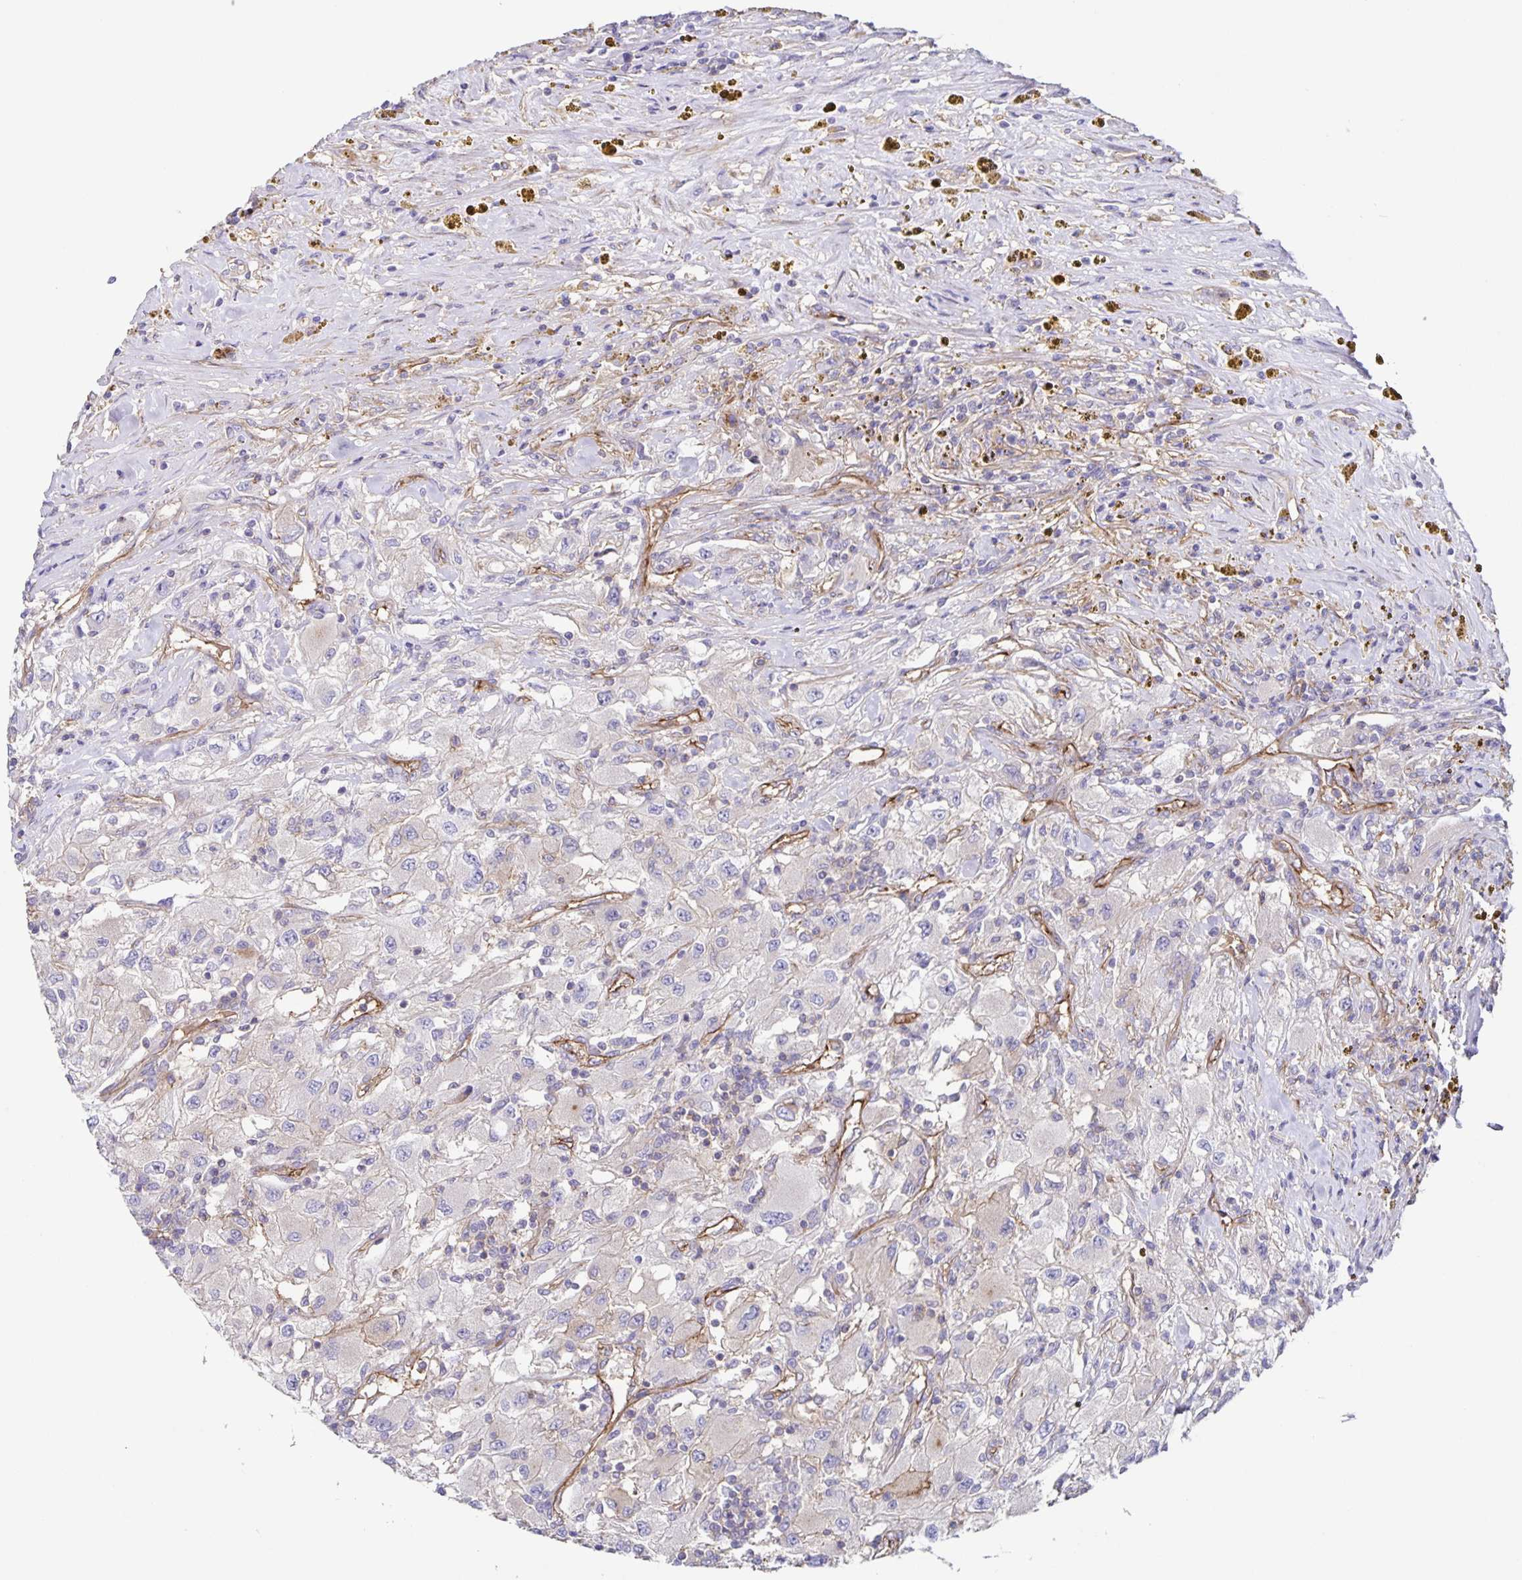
{"staining": {"intensity": "negative", "quantity": "none", "location": "none"}, "tissue": "renal cancer", "cell_type": "Tumor cells", "image_type": "cancer", "snomed": [{"axis": "morphology", "description": "Adenocarcinoma, NOS"}, {"axis": "topography", "description": "Kidney"}], "caption": "This micrograph is of renal cancer (adenocarcinoma) stained with IHC to label a protein in brown with the nuclei are counter-stained blue. There is no staining in tumor cells. The staining was performed using DAB (3,3'-diaminobenzidine) to visualize the protein expression in brown, while the nuclei were stained in blue with hematoxylin (Magnification: 20x).", "gene": "ITGA2", "patient": {"sex": "female", "age": 67}}